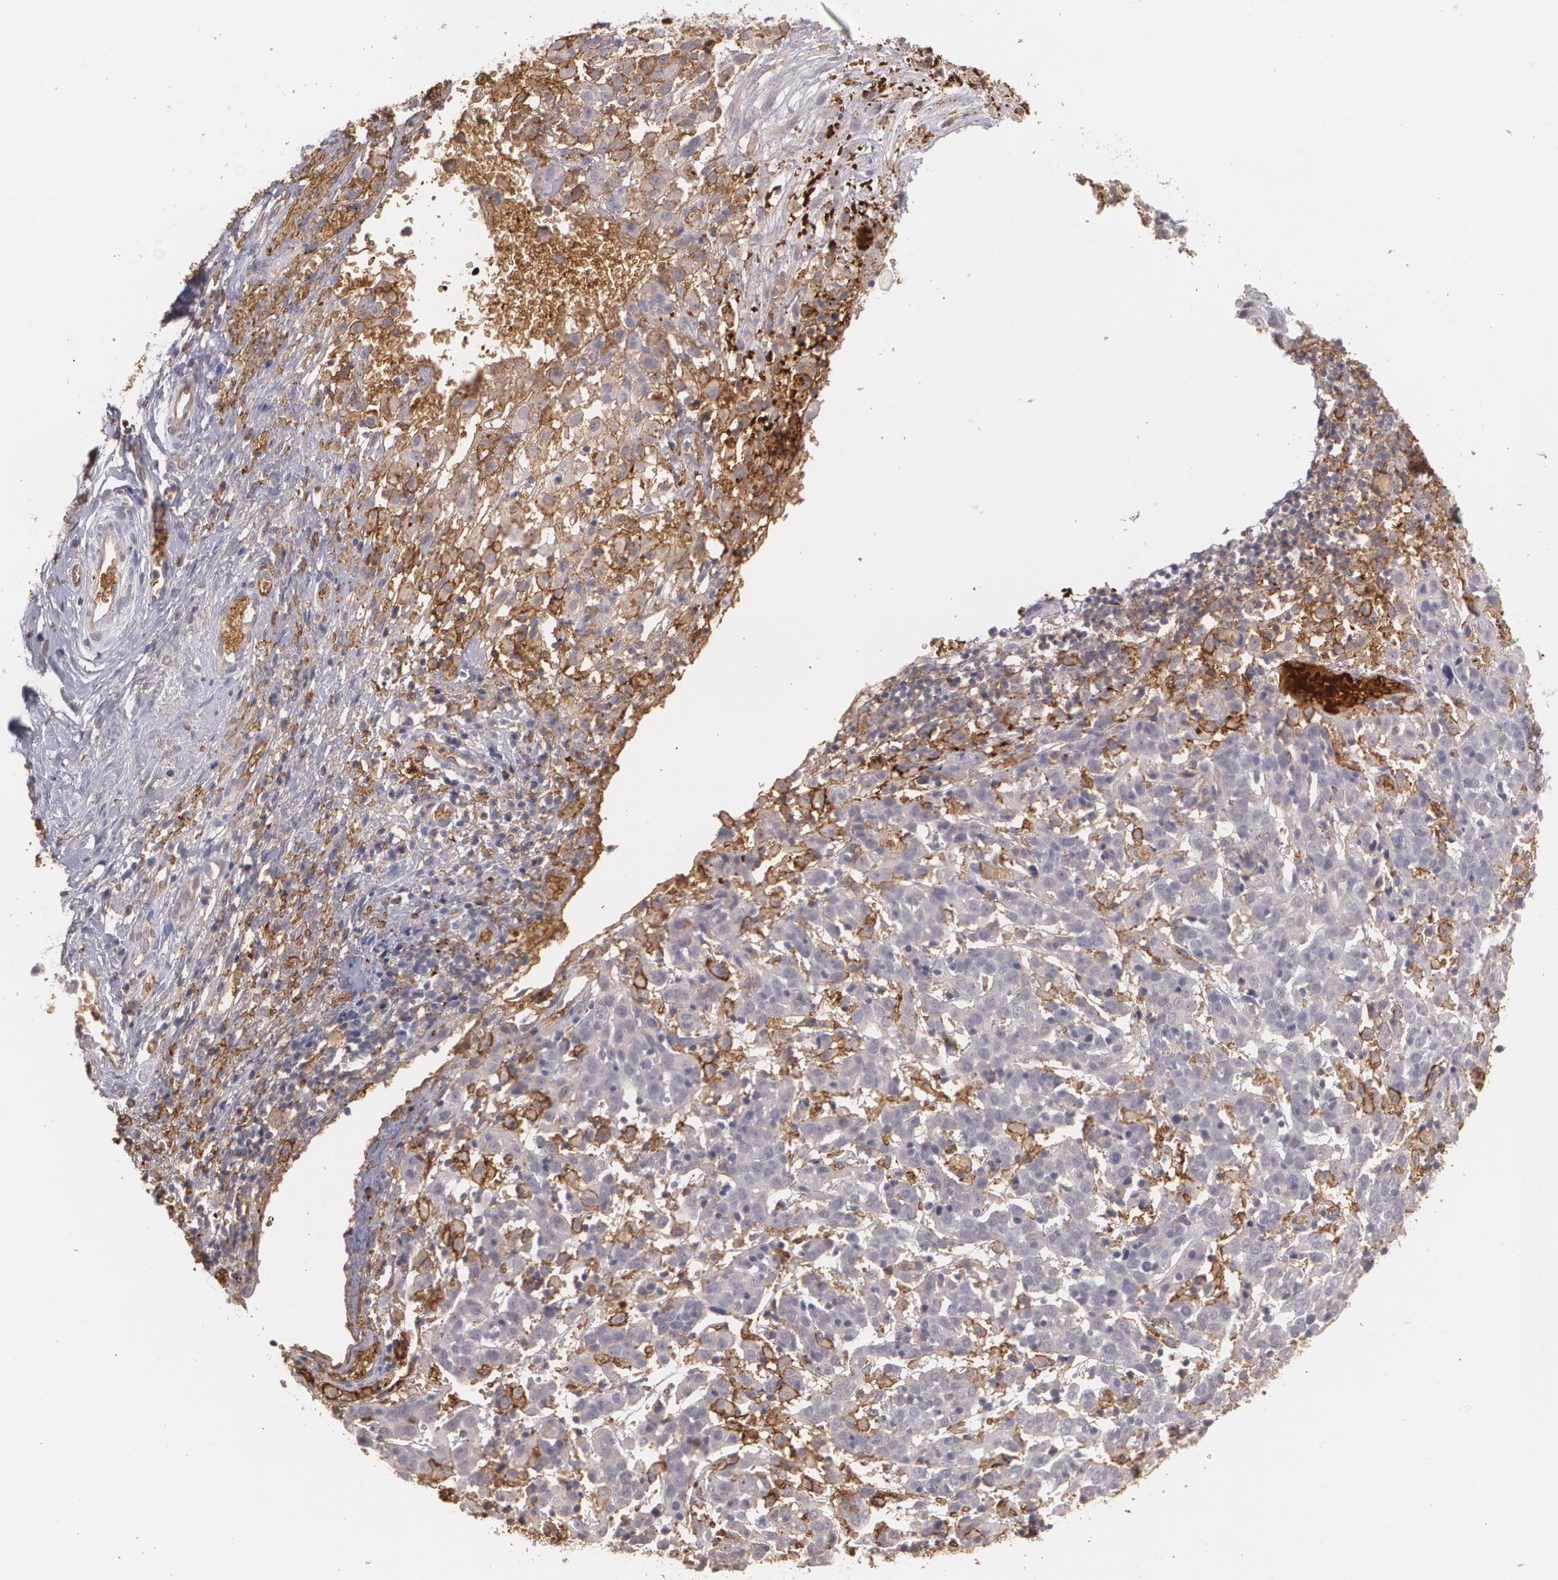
{"staining": {"intensity": "negative", "quantity": "none", "location": "none"}, "tissue": "cervical cancer", "cell_type": "Tumor cells", "image_type": "cancer", "snomed": [{"axis": "morphology", "description": "Normal tissue, NOS"}, {"axis": "morphology", "description": "Squamous cell carcinoma, NOS"}, {"axis": "topography", "description": "Cervix"}], "caption": "IHC of cervical cancer reveals no staining in tumor cells.", "gene": "ACE", "patient": {"sex": "female", "age": 67}}